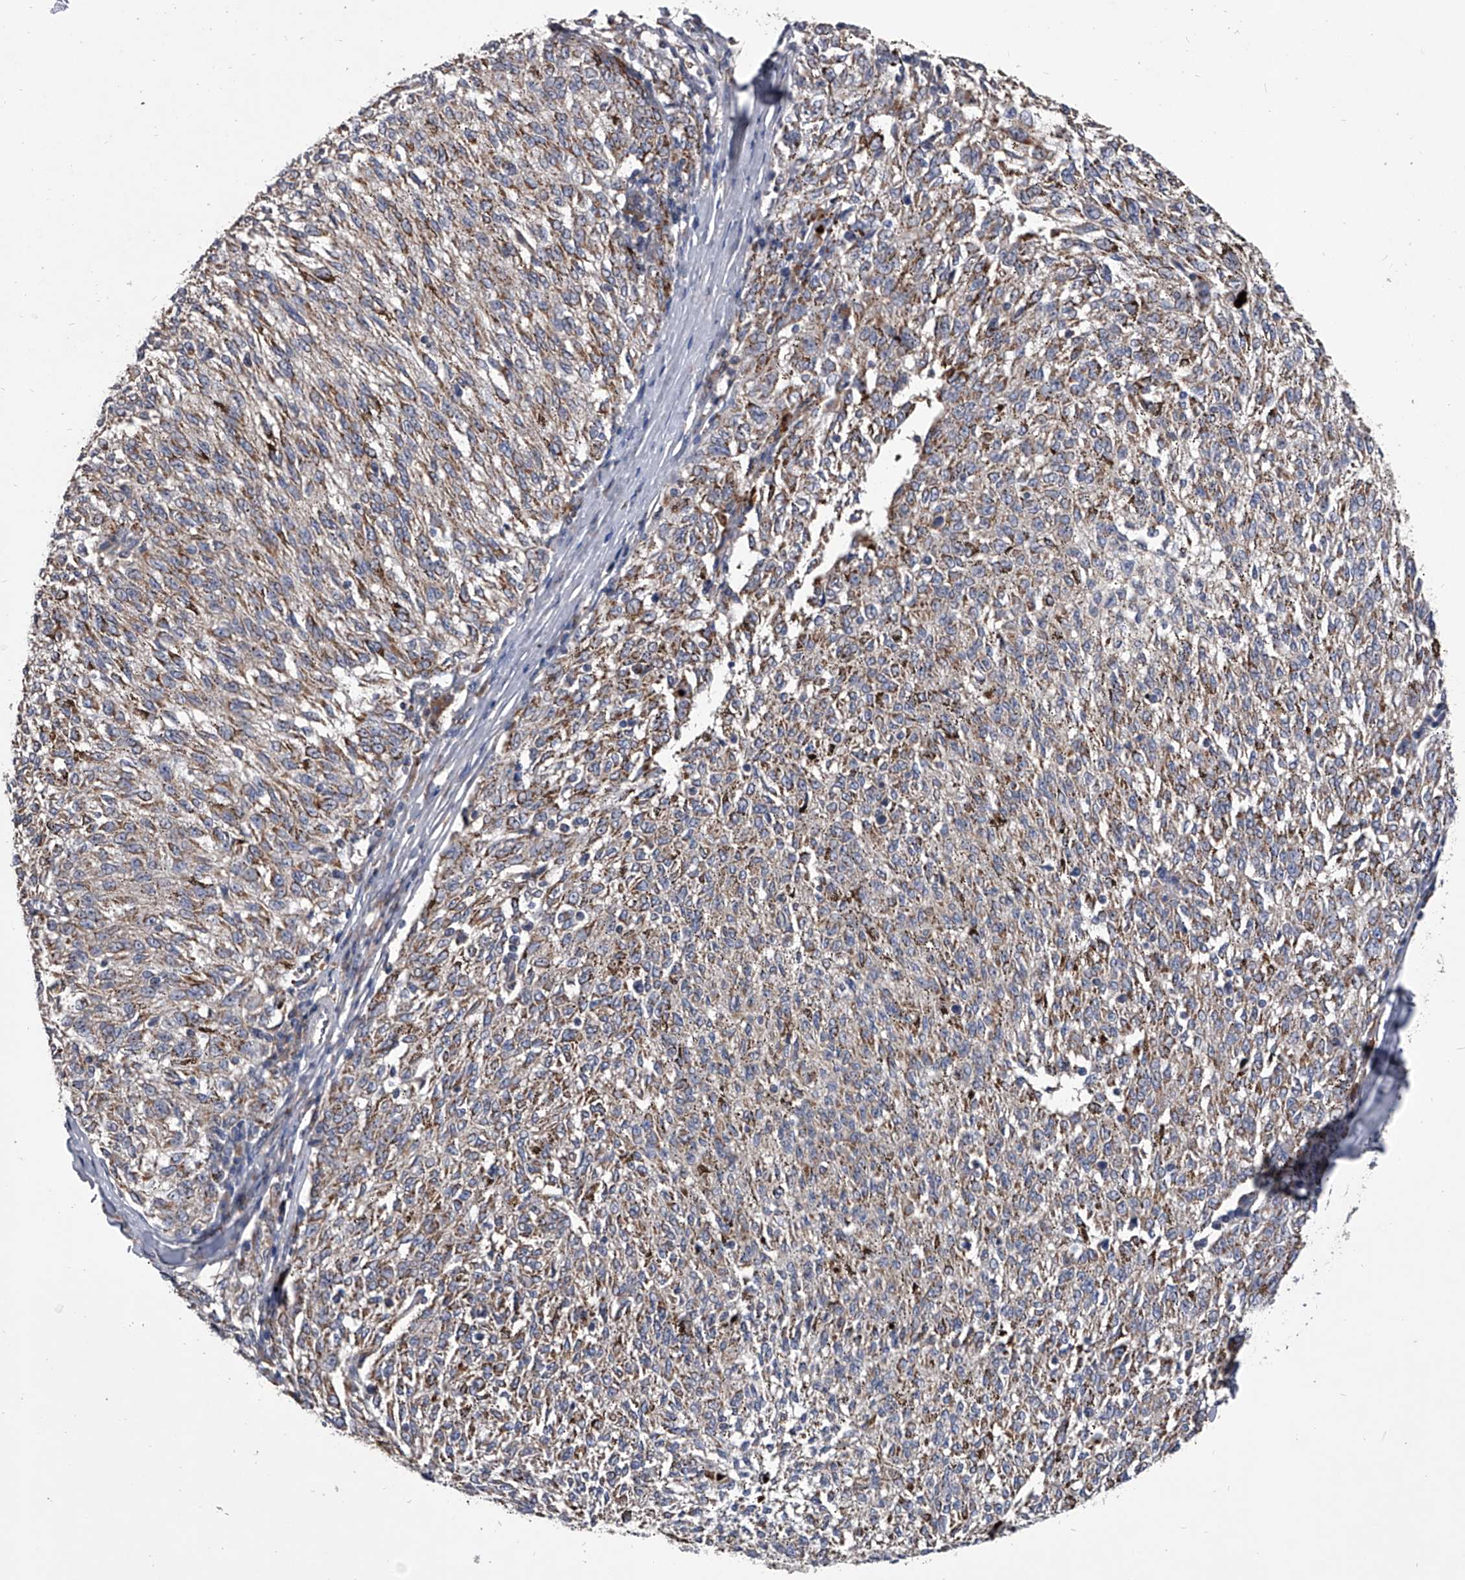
{"staining": {"intensity": "weak", "quantity": "25%-75%", "location": "cytoplasmic/membranous"}, "tissue": "melanoma", "cell_type": "Tumor cells", "image_type": "cancer", "snomed": [{"axis": "morphology", "description": "Malignant melanoma, NOS"}, {"axis": "topography", "description": "Skin"}], "caption": "Weak cytoplasmic/membranous protein positivity is present in approximately 25%-75% of tumor cells in melanoma. (DAB (3,3'-diaminobenzidine) IHC, brown staining for protein, blue staining for nuclei).", "gene": "NRP1", "patient": {"sex": "female", "age": 72}}